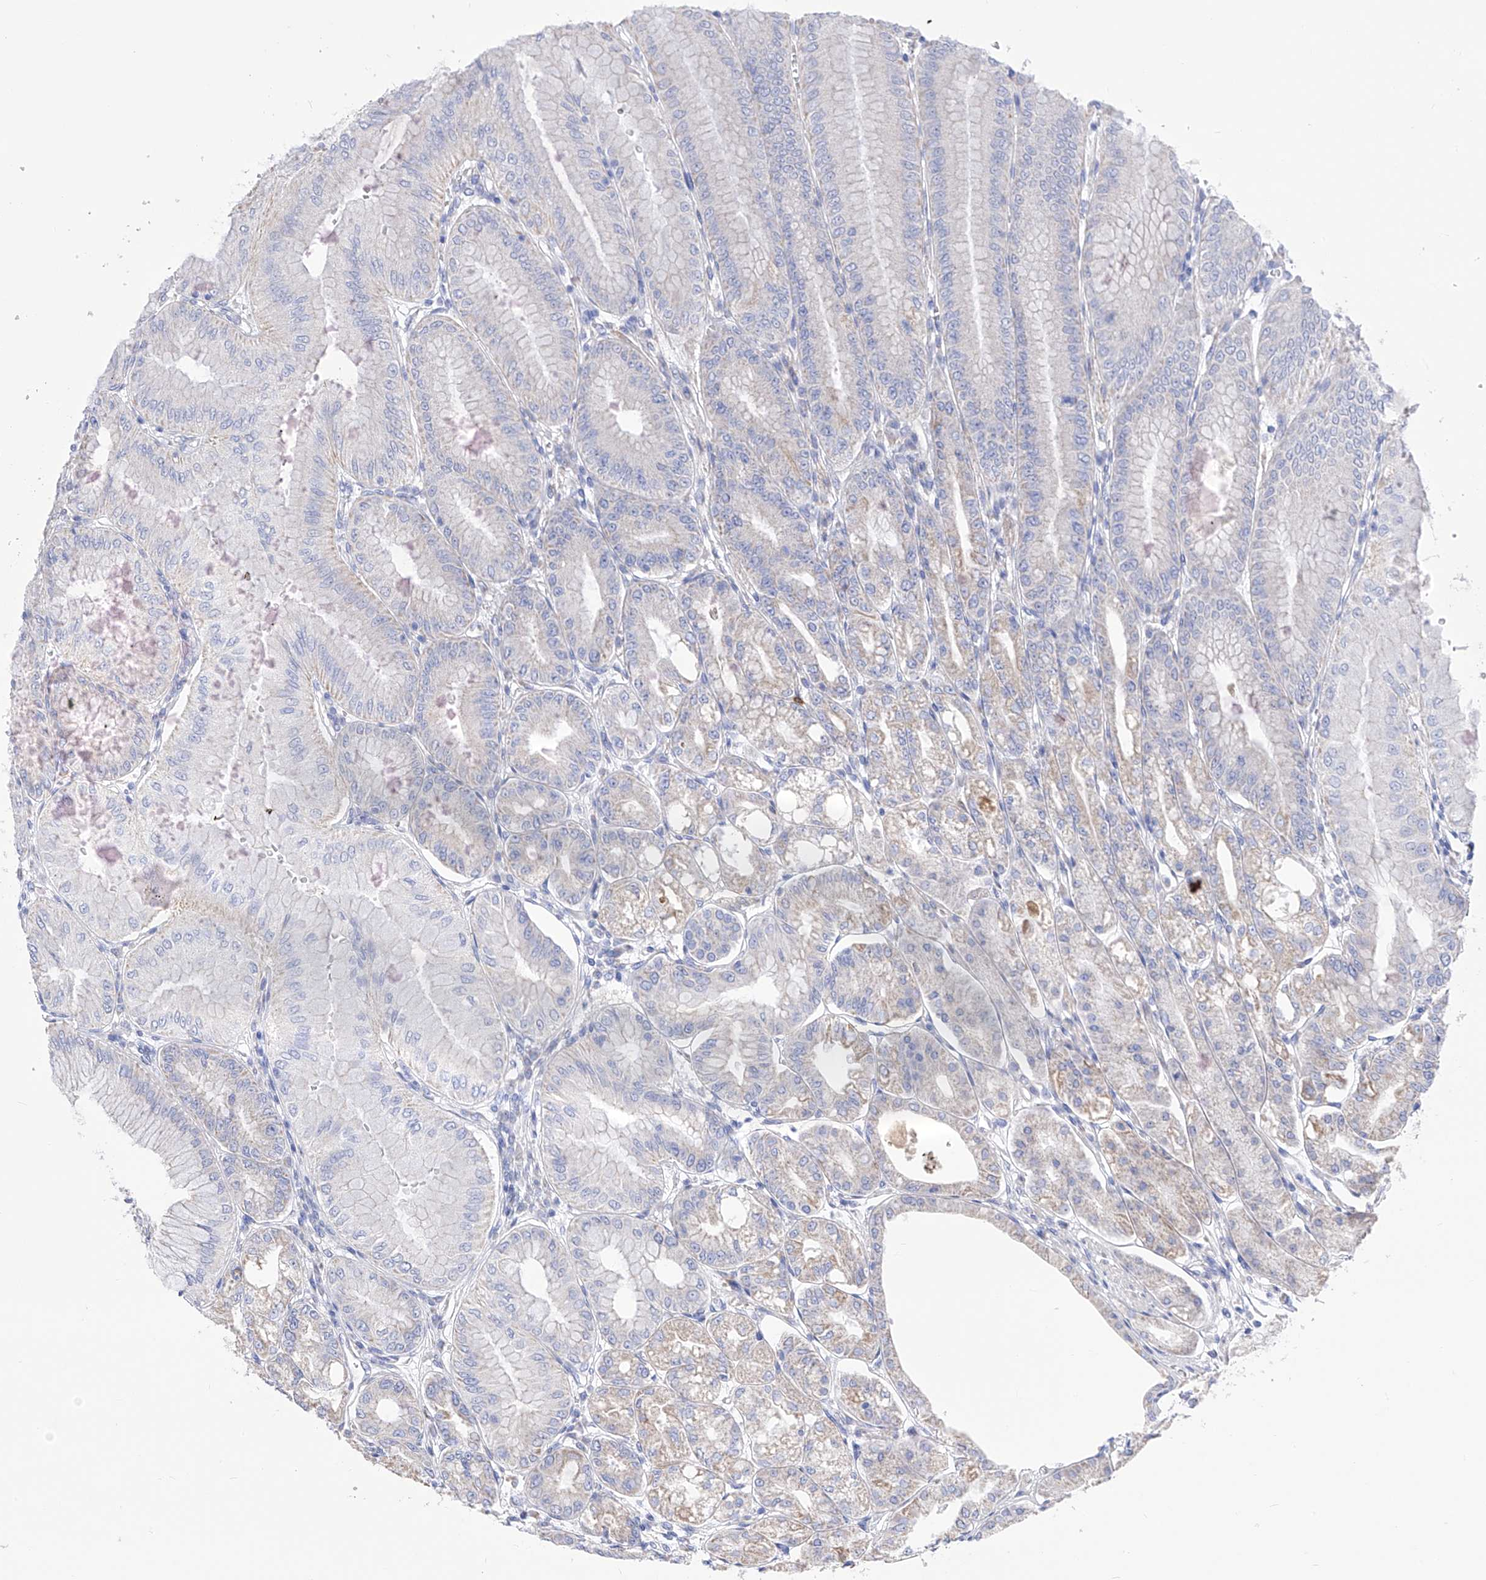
{"staining": {"intensity": "negative", "quantity": "none", "location": "none"}, "tissue": "stomach", "cell_type": "Glandular cells", "image_type": "normal", "snomed": [{"axis": "morphology", "description": "Normal tissue, NOS"}, {"axis": "topography", "description": "Stomach, lower"}], "caption": "The micrograph demonstrates no staining of glandular cells in benign stomach.", "gene": "FLG", "patient": {"sex": "male", "age": 71}}